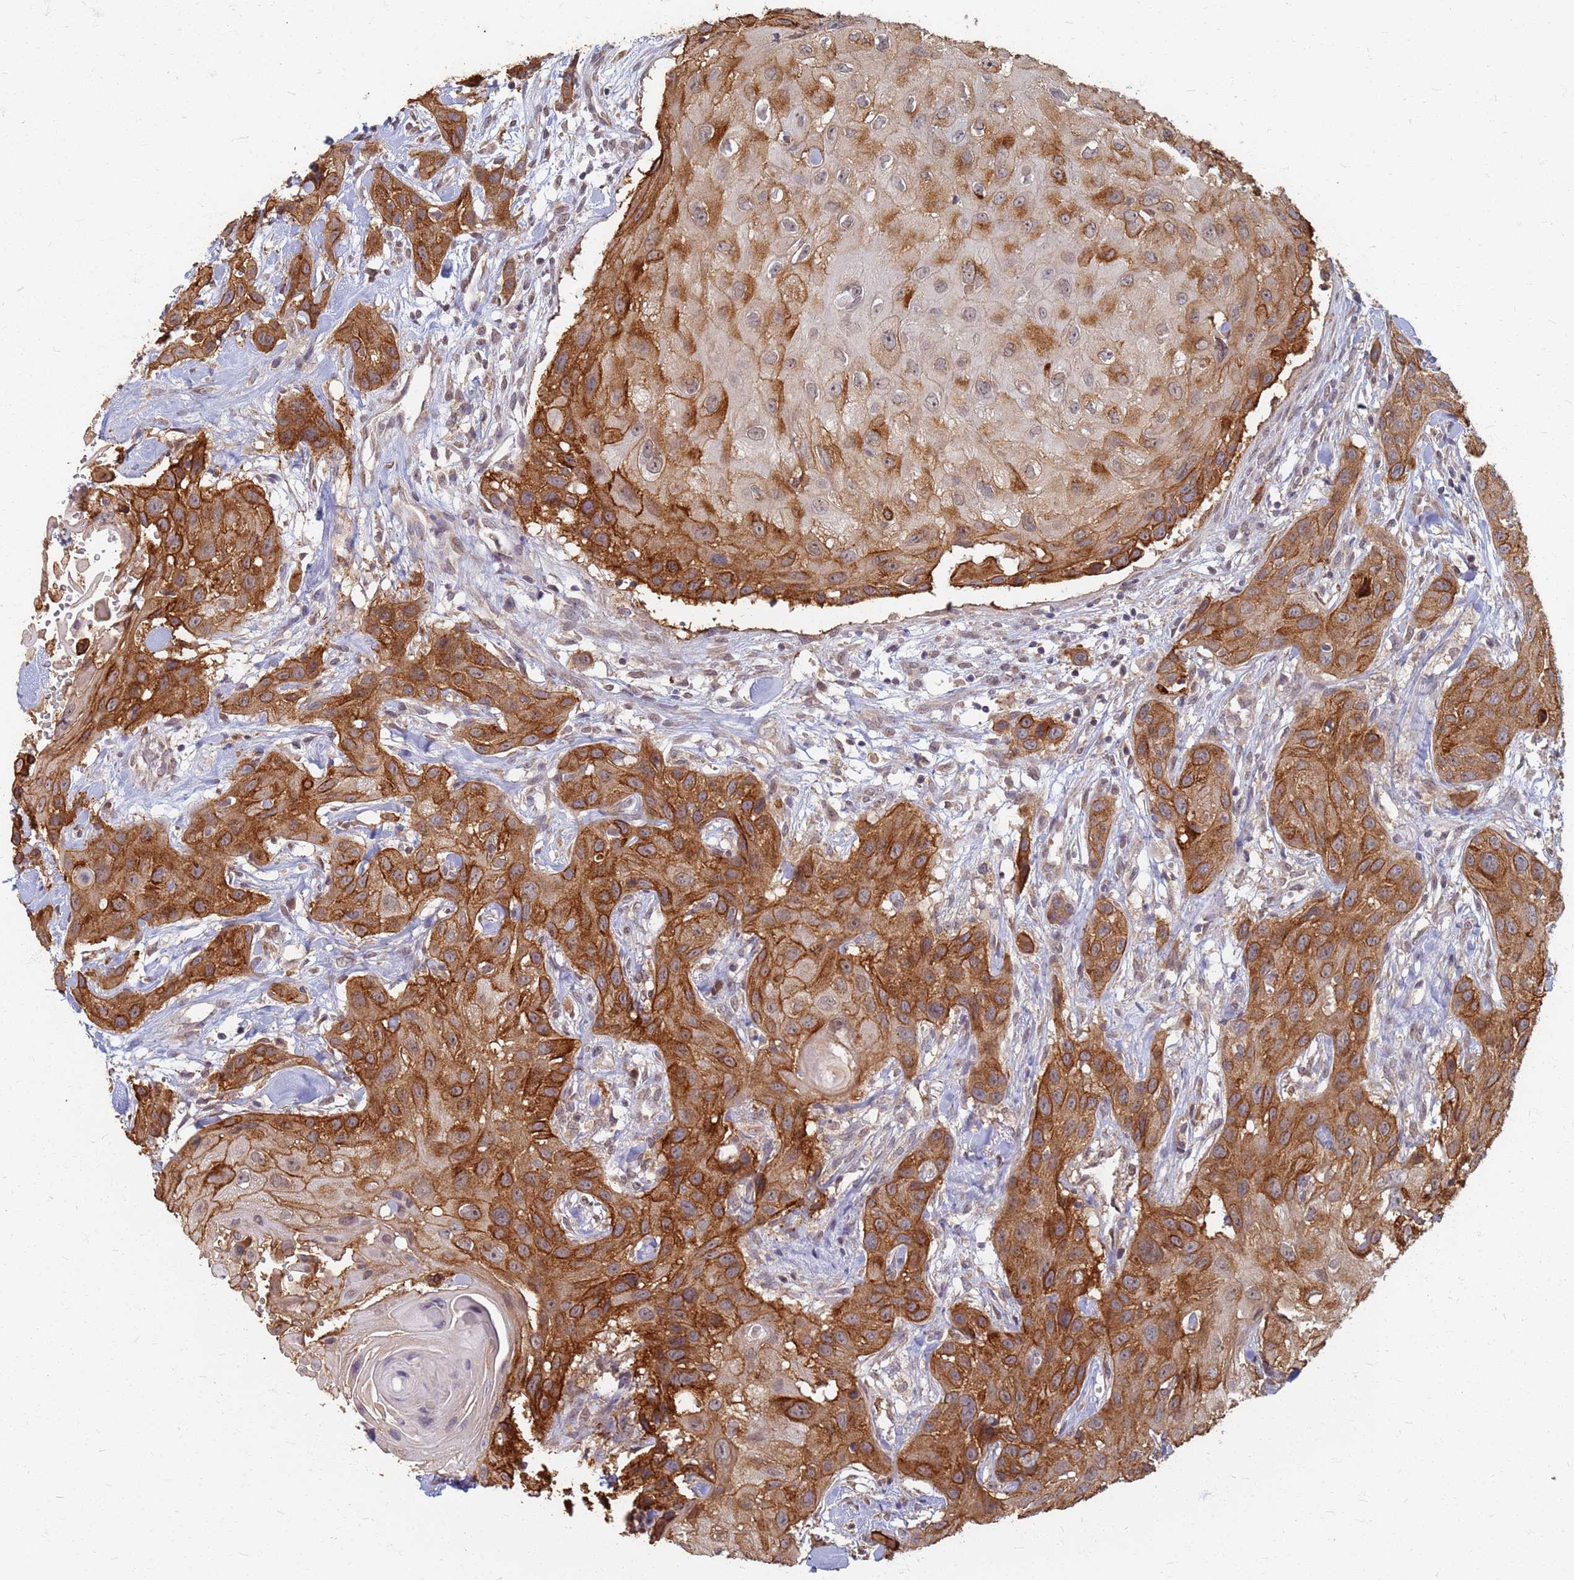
{"staining": {"intensity": "strong", "quantity": ">75%", "location": "cytoplasmic/membranous"}, "tissue": "head and neck cancer", "cell_type": "Tumor cells", "image_type": "cancer", "snomed": [{"axis": "morphology", "description": "Squamous cell carcinoma, NOS"}, {"axis": "topography", "description": "Head-Neck"}], "caption": "Immunohistochemical staining of human head and neck squamous cell carcinoma exhibits high levels of strong cytoplasmic/membranous positivity in approximately >75% of tumor cells.", "gene": "ITGB4", "patient": {"sex": "male", "age": 81}}